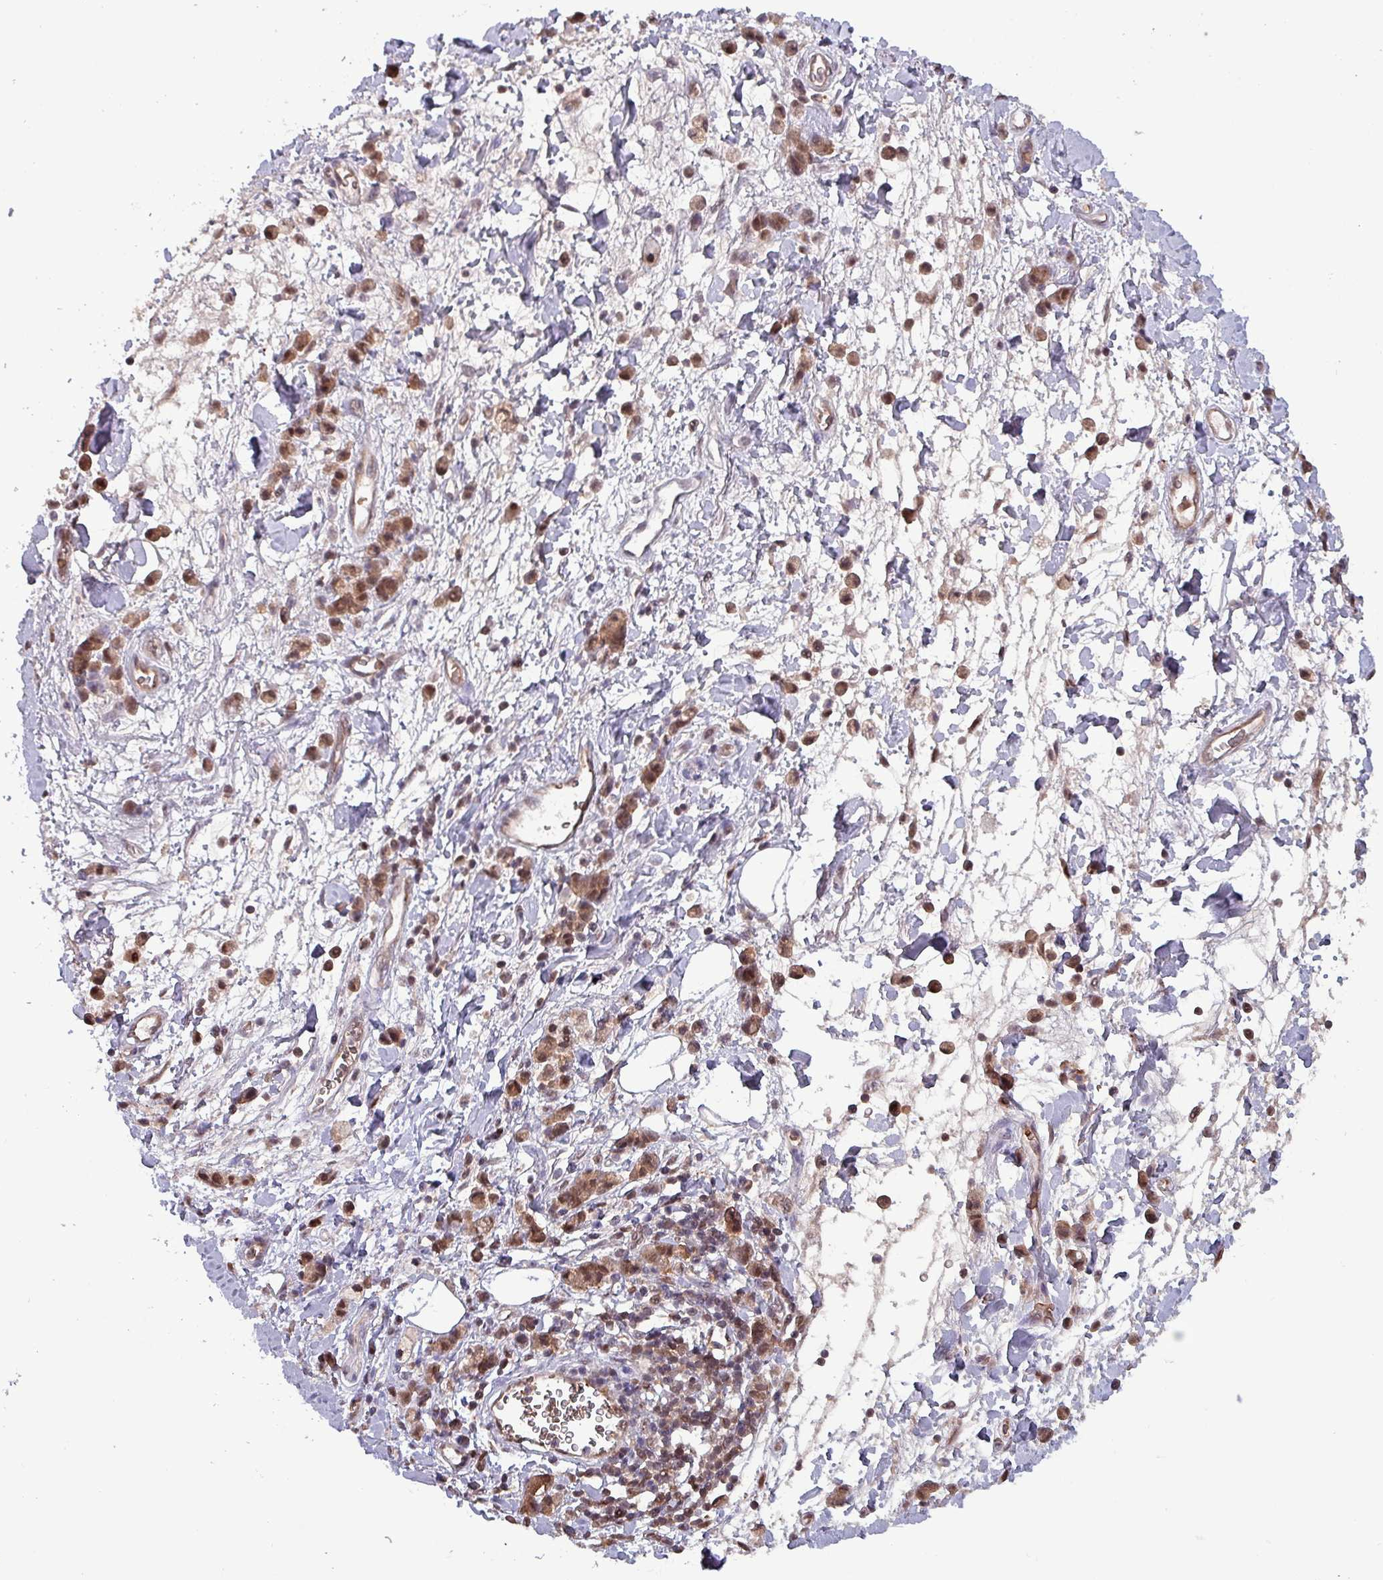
{"staining": {"intensity": "moderate", "quantity": ">75%", "location": "cytoplasmic/membranous,nuclear"}, "tissue": "stomach cancer", "cell_type": "Tumor cells", "image_type": "cancer", "snomed": [{"axis": "morphology", "description": "Adenocarcinoma, NOS"}, {"axis": "topography", "description": "Stomach"}], "caption": "Immunohistochemical staining of human stomach cancer (adenocarcinoma) exhibits moderate cytoplasmic/membranous and nuclear protein staining in about >75% of tumor cells. (DAB (3,3'-diaminobenzidine) IHC, brown staining for protein, blue staining for nuclei).", "gene": "PSMB8", "patient": {"sex": "male", "age": 77}}